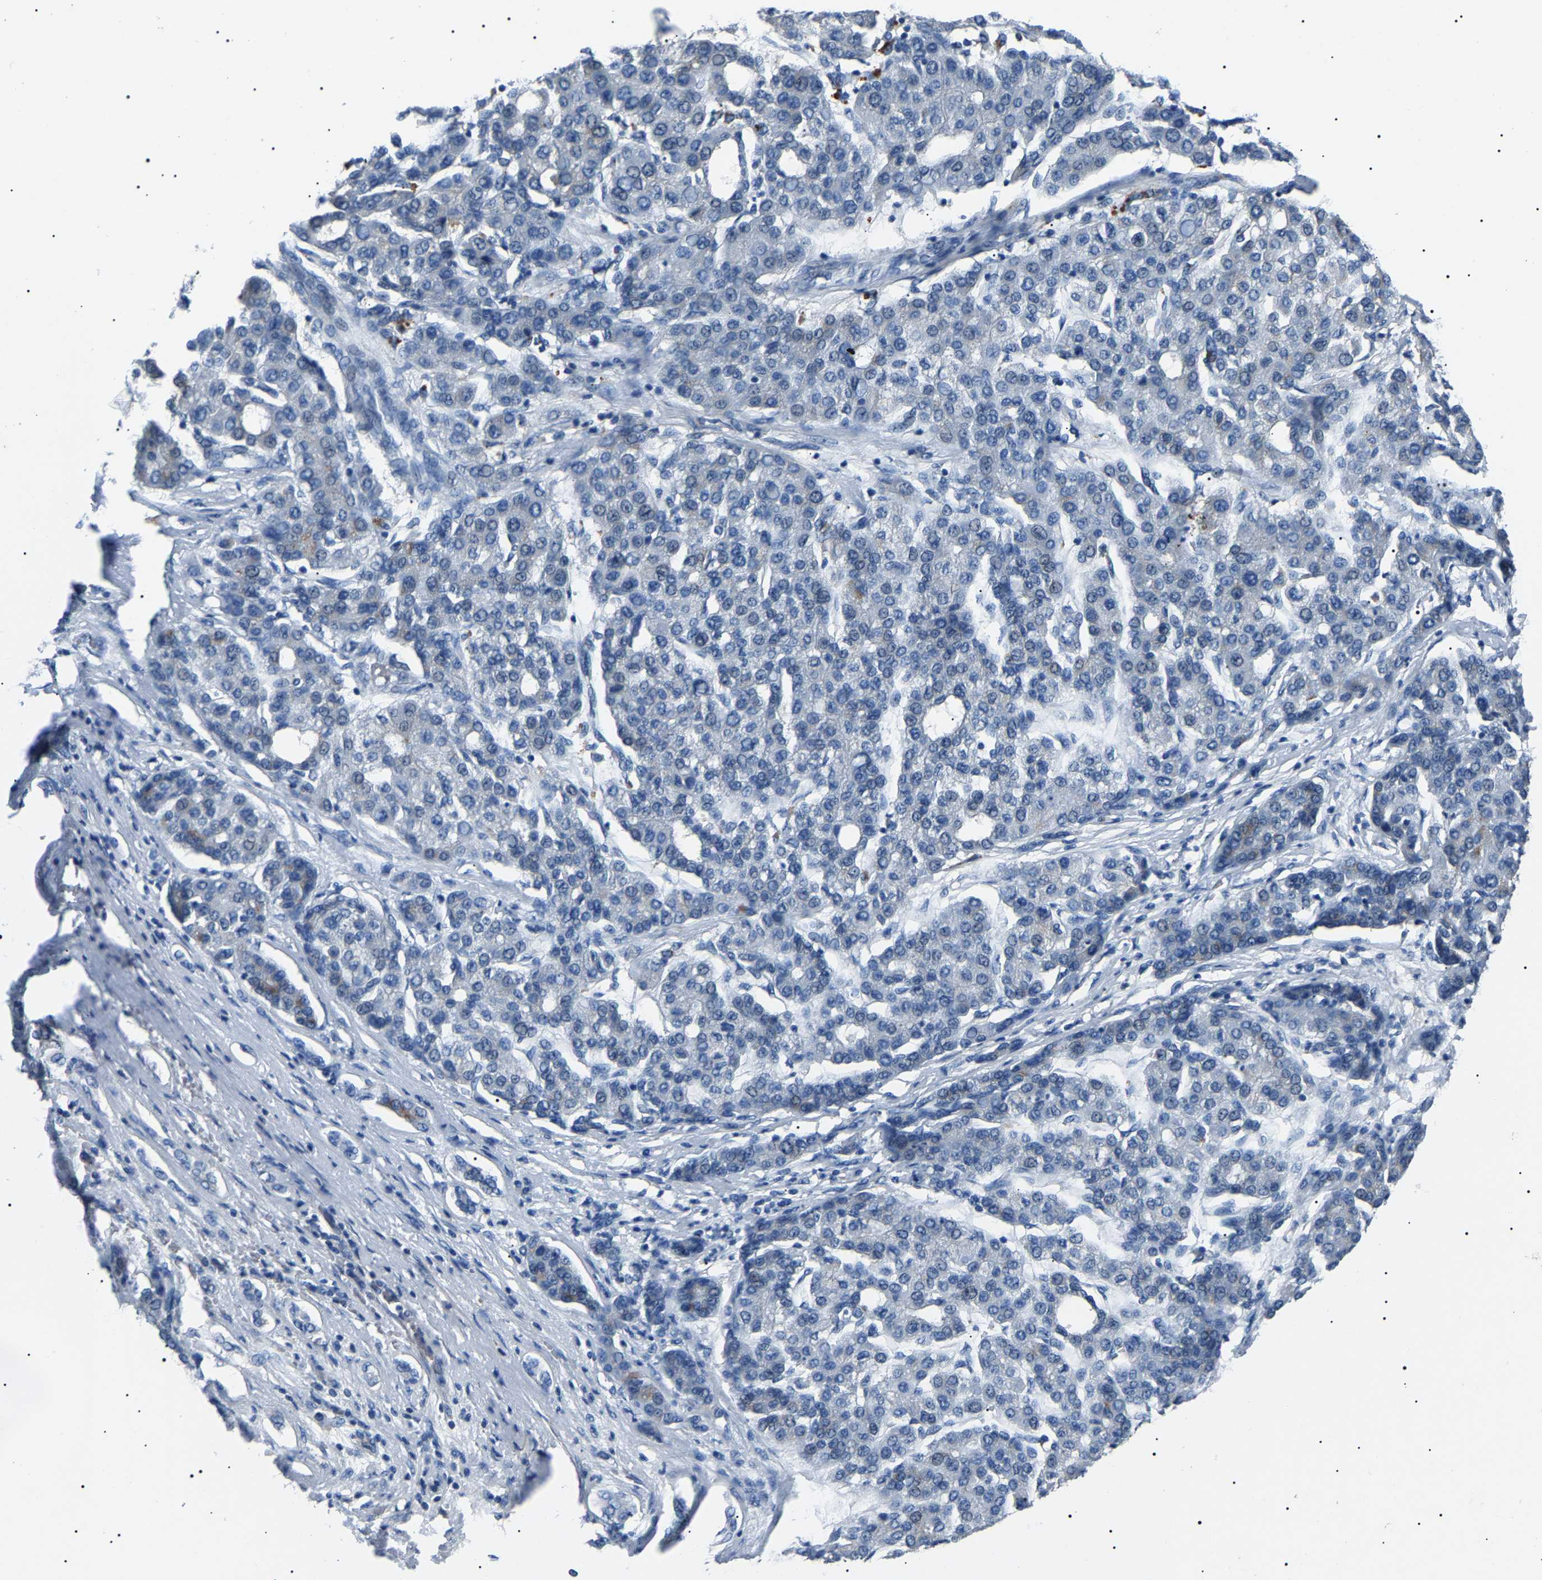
{"staining": {"intensity": "weak", "quantity": "<25%", "location": "cytoplasmic/membranous"}, "tissue": "liver cancer", "cell_type": "Tumor cells", "image_type": "cancer", "snomed": [{"axis": "morphology", "description": "Carcinoma, Hepatocellular, NOS"}, {"axis": "topography", "description": "Liver"}], "caption": "This is an immunohistochemistry (IHC) image of liver hepatocellular carcinoma. There is no staining in tumor cells.", "gene": "KLK15", "patient": {"sex": "male", "age": 65}}